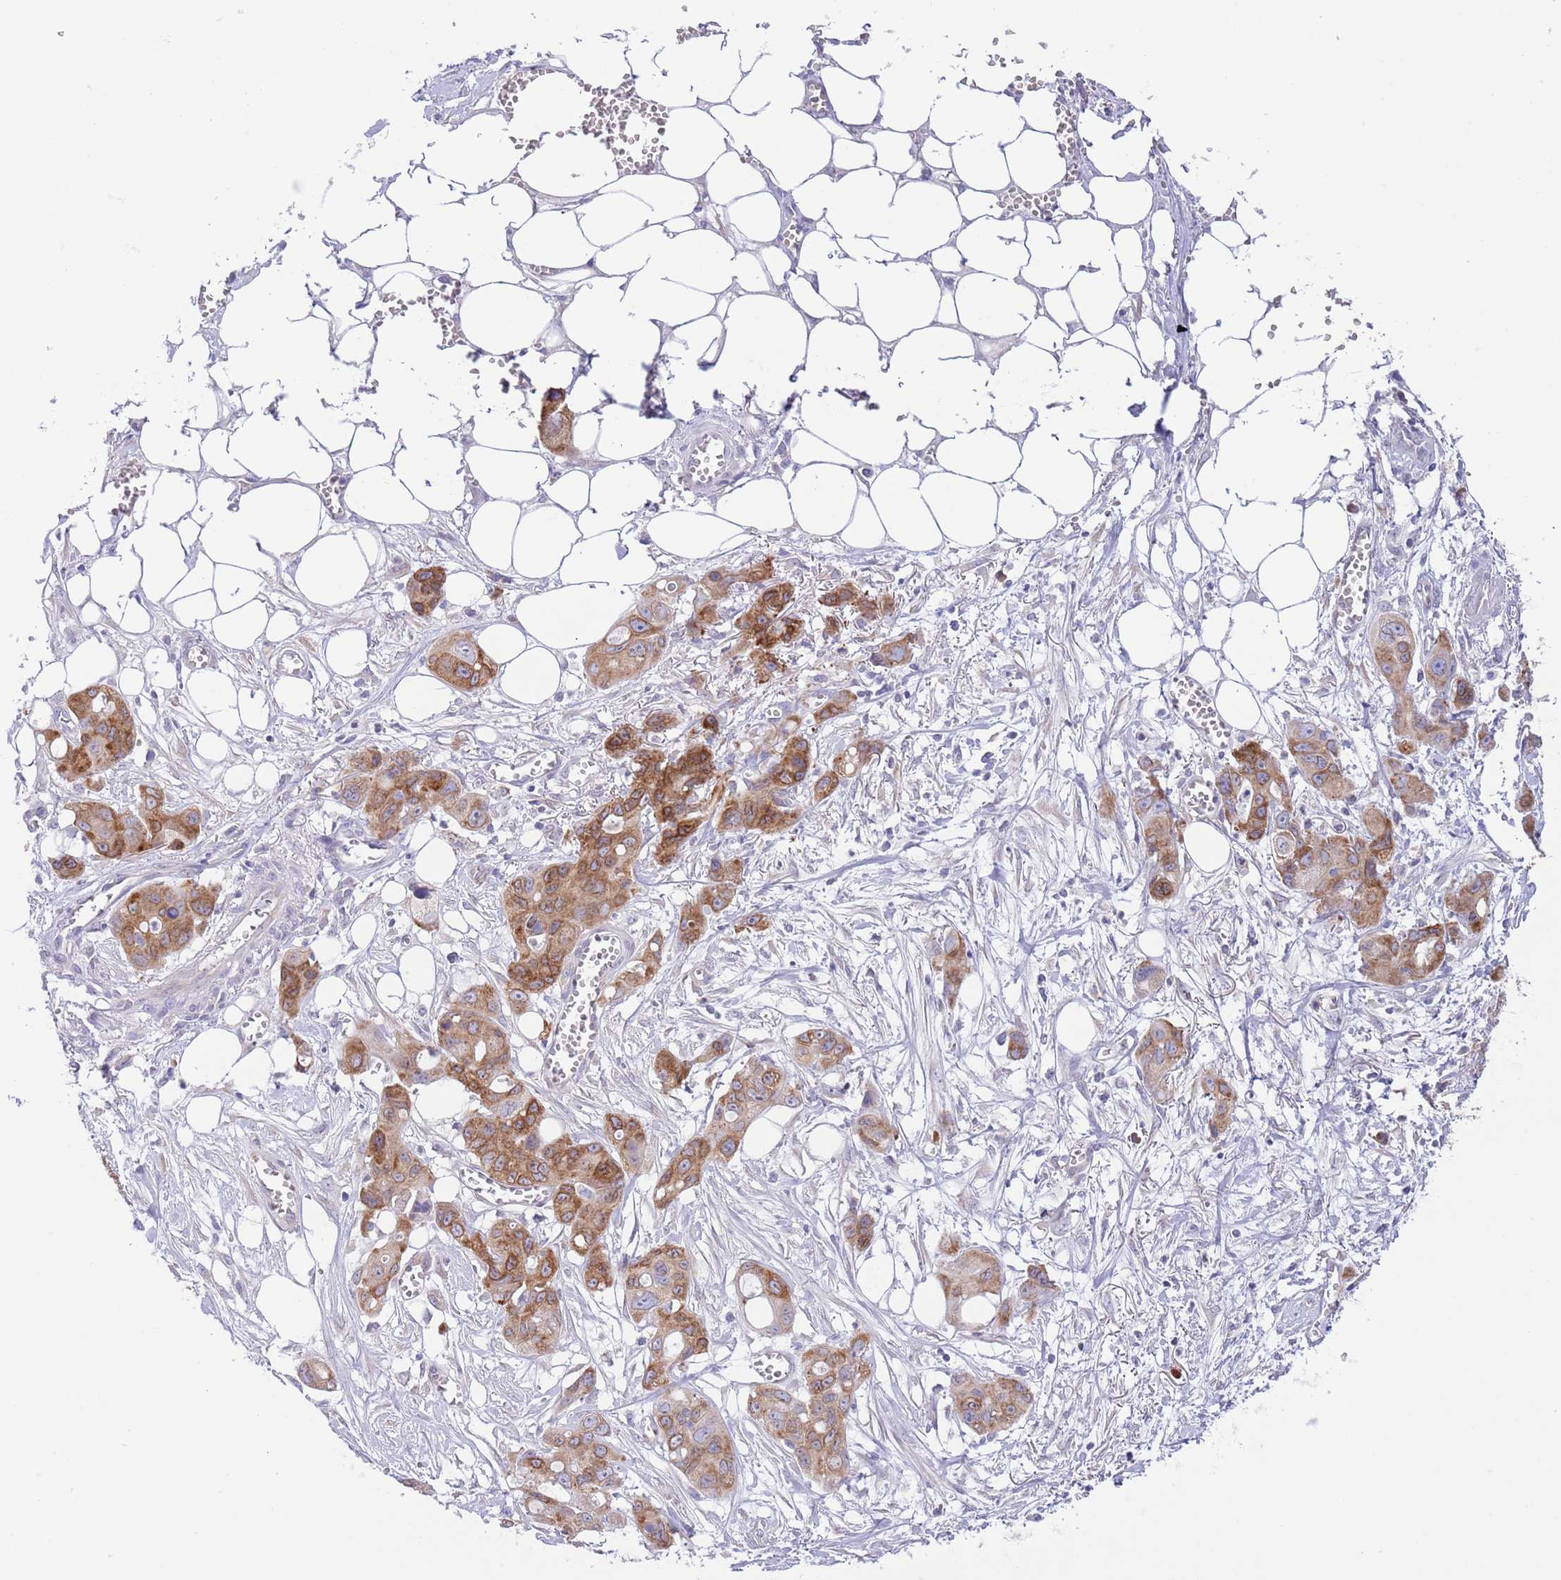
{"staining": {"intensity": "moderate", "quantity": ">75%", "location": "cytoplasmic/membranous"}, "tissue": "ovarian cancer", "cell_type": "Tumor cells", "image_type": "cancer", "snomed": [{"axis": "morphology", "description": "Cystadenocarcinoma, mucinous, NOS"}, {"axis": "topography", "description": "Ovary"}], "caption": "Immunohistochemical staining of ovarian cancer (mucinous cystadenocarcinoma) reveals moderate cytoplasmic/membranous protein expression in approximately >75% of tumor cells.", "gene": "EBPL", "patient": {"sex": "female", "age": 70}}